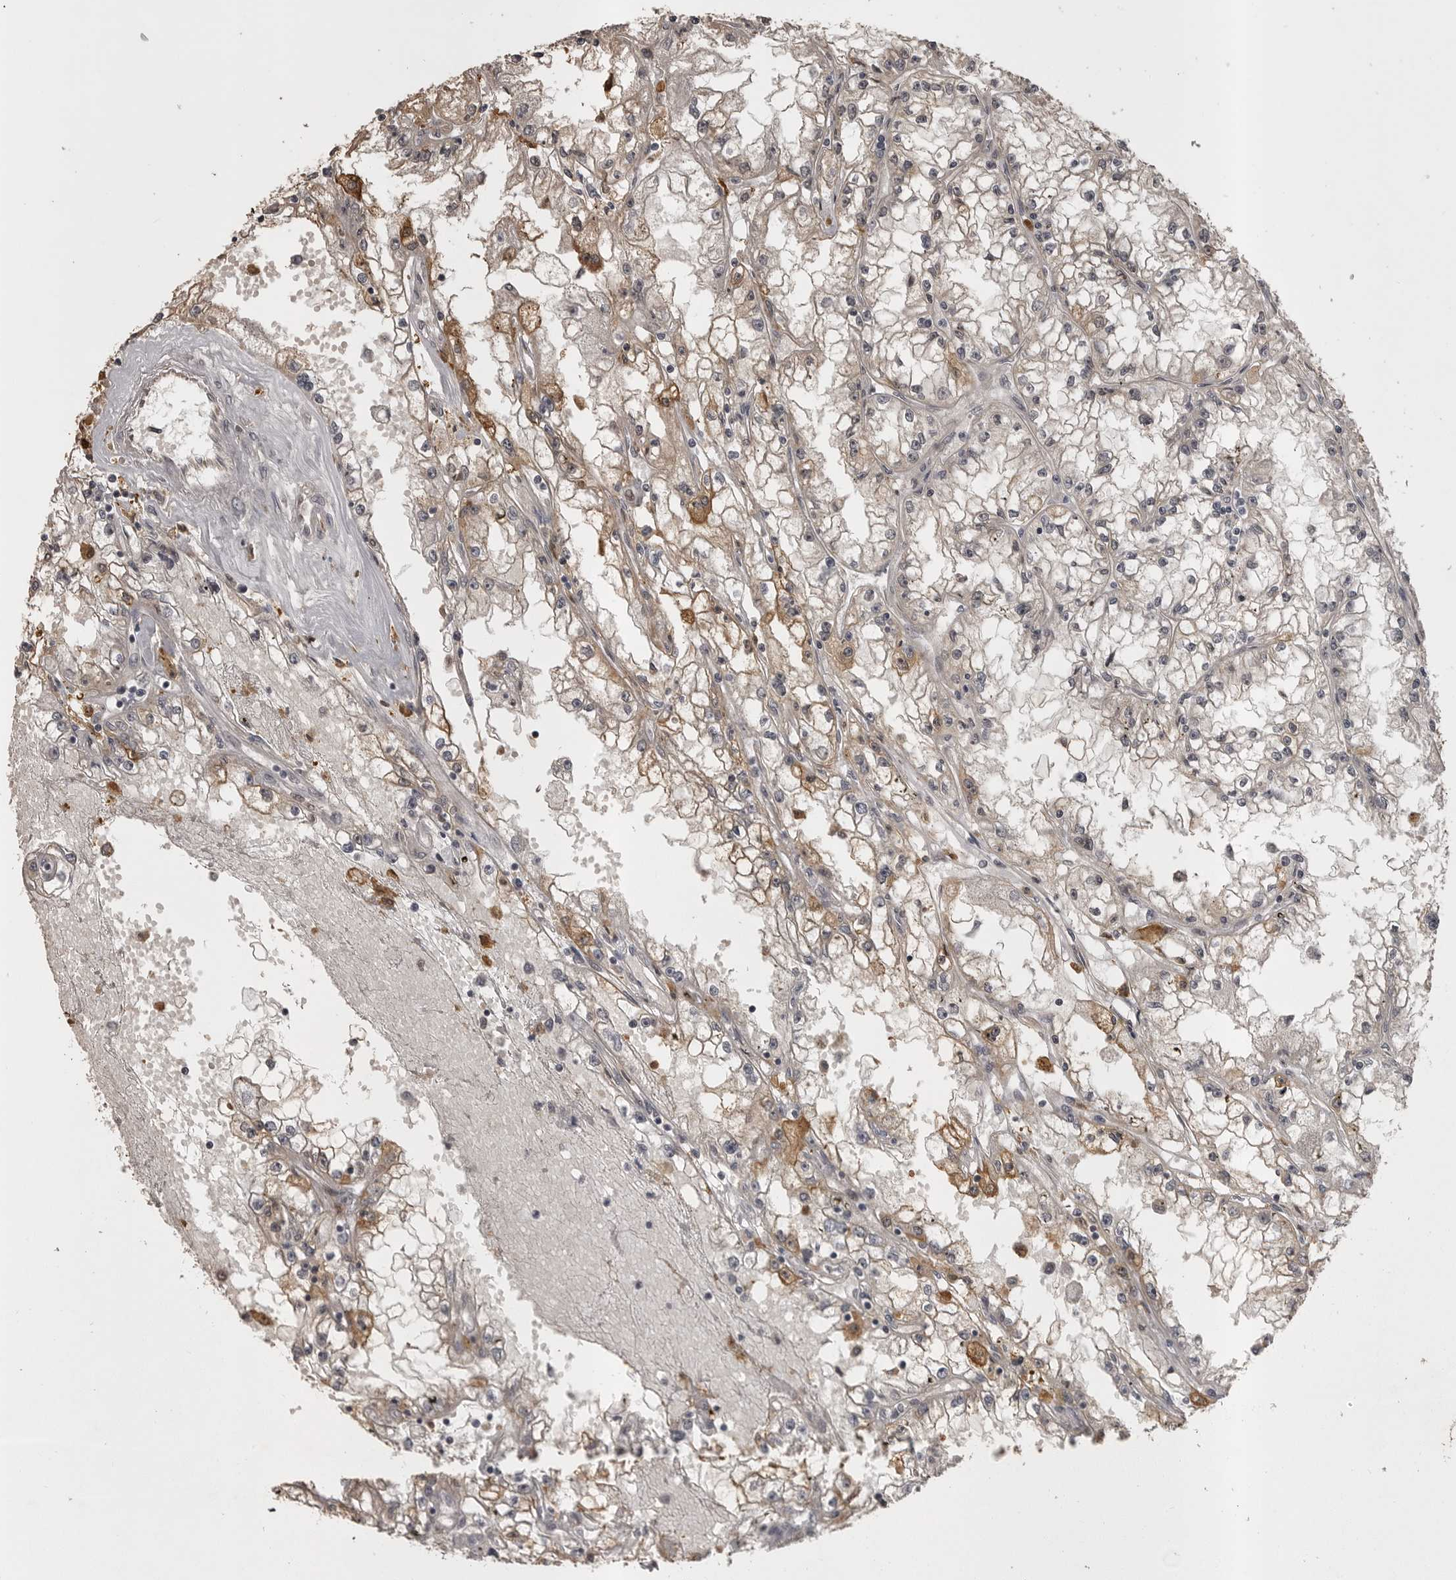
{"staining": {"intensity": "weak", "quantity": "25%-75%", "location": "cytoplasmic/membranous"}, "tissue": "renal cancer", "cell_type": "Tumor cells", "image_type": "cancer", "snomed": [{"axis": "morphology", "description": "Adenocarcinoma, NOS"}, {"axis": "topography", "description": "Kidney"}], "caption": "Immunohistochemical staining of renal cancer displays low levels of weak cytoplasmic/membranous positivity in about 25%-75% of tumor cells.", "gene": "SNX16", "patient": {"sex": "male", "age": 56}}